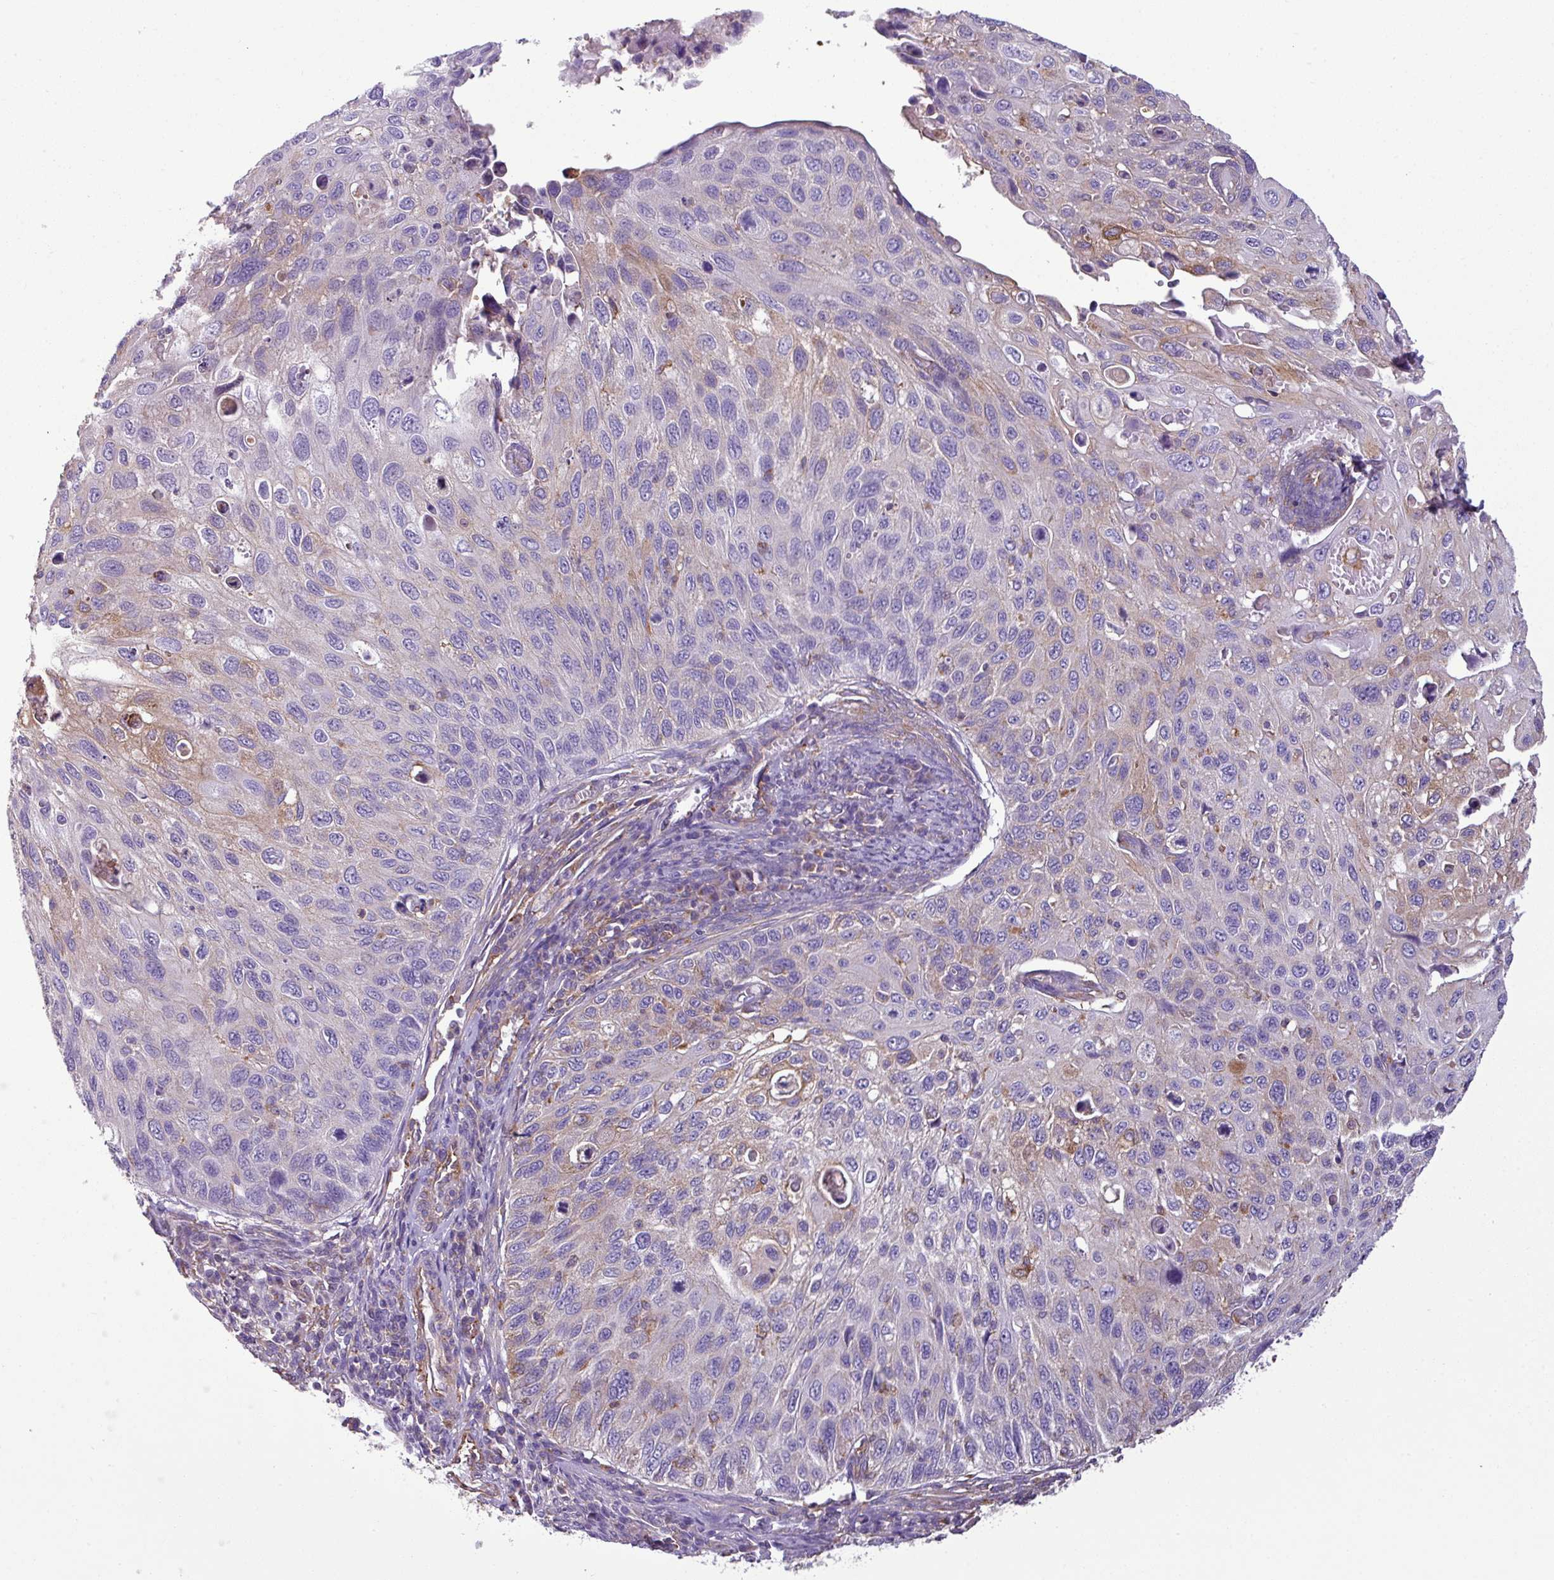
{"staining": {"intensity": "moderate", "quantity": "<25%", "location": "cytoplasmic/membranous"}, "tissue": "cervical cancer", "cell_type": "Tumor cells", "image_type": "cancer", "snomed": [{"axis": "morphology", "description": "Squamous cell carcinoma, NOS"}, {"axis": "topography", "description": "Cervix"}], "caption": "About <25% of tumor cells in cervical cancer demonstrate moderate cytoplasmic/membranous protein positivity as visualized by brown immunohistochemical staining.", "gene": "XNDC1N", "patient": {"sex": "female", "age": 70}}